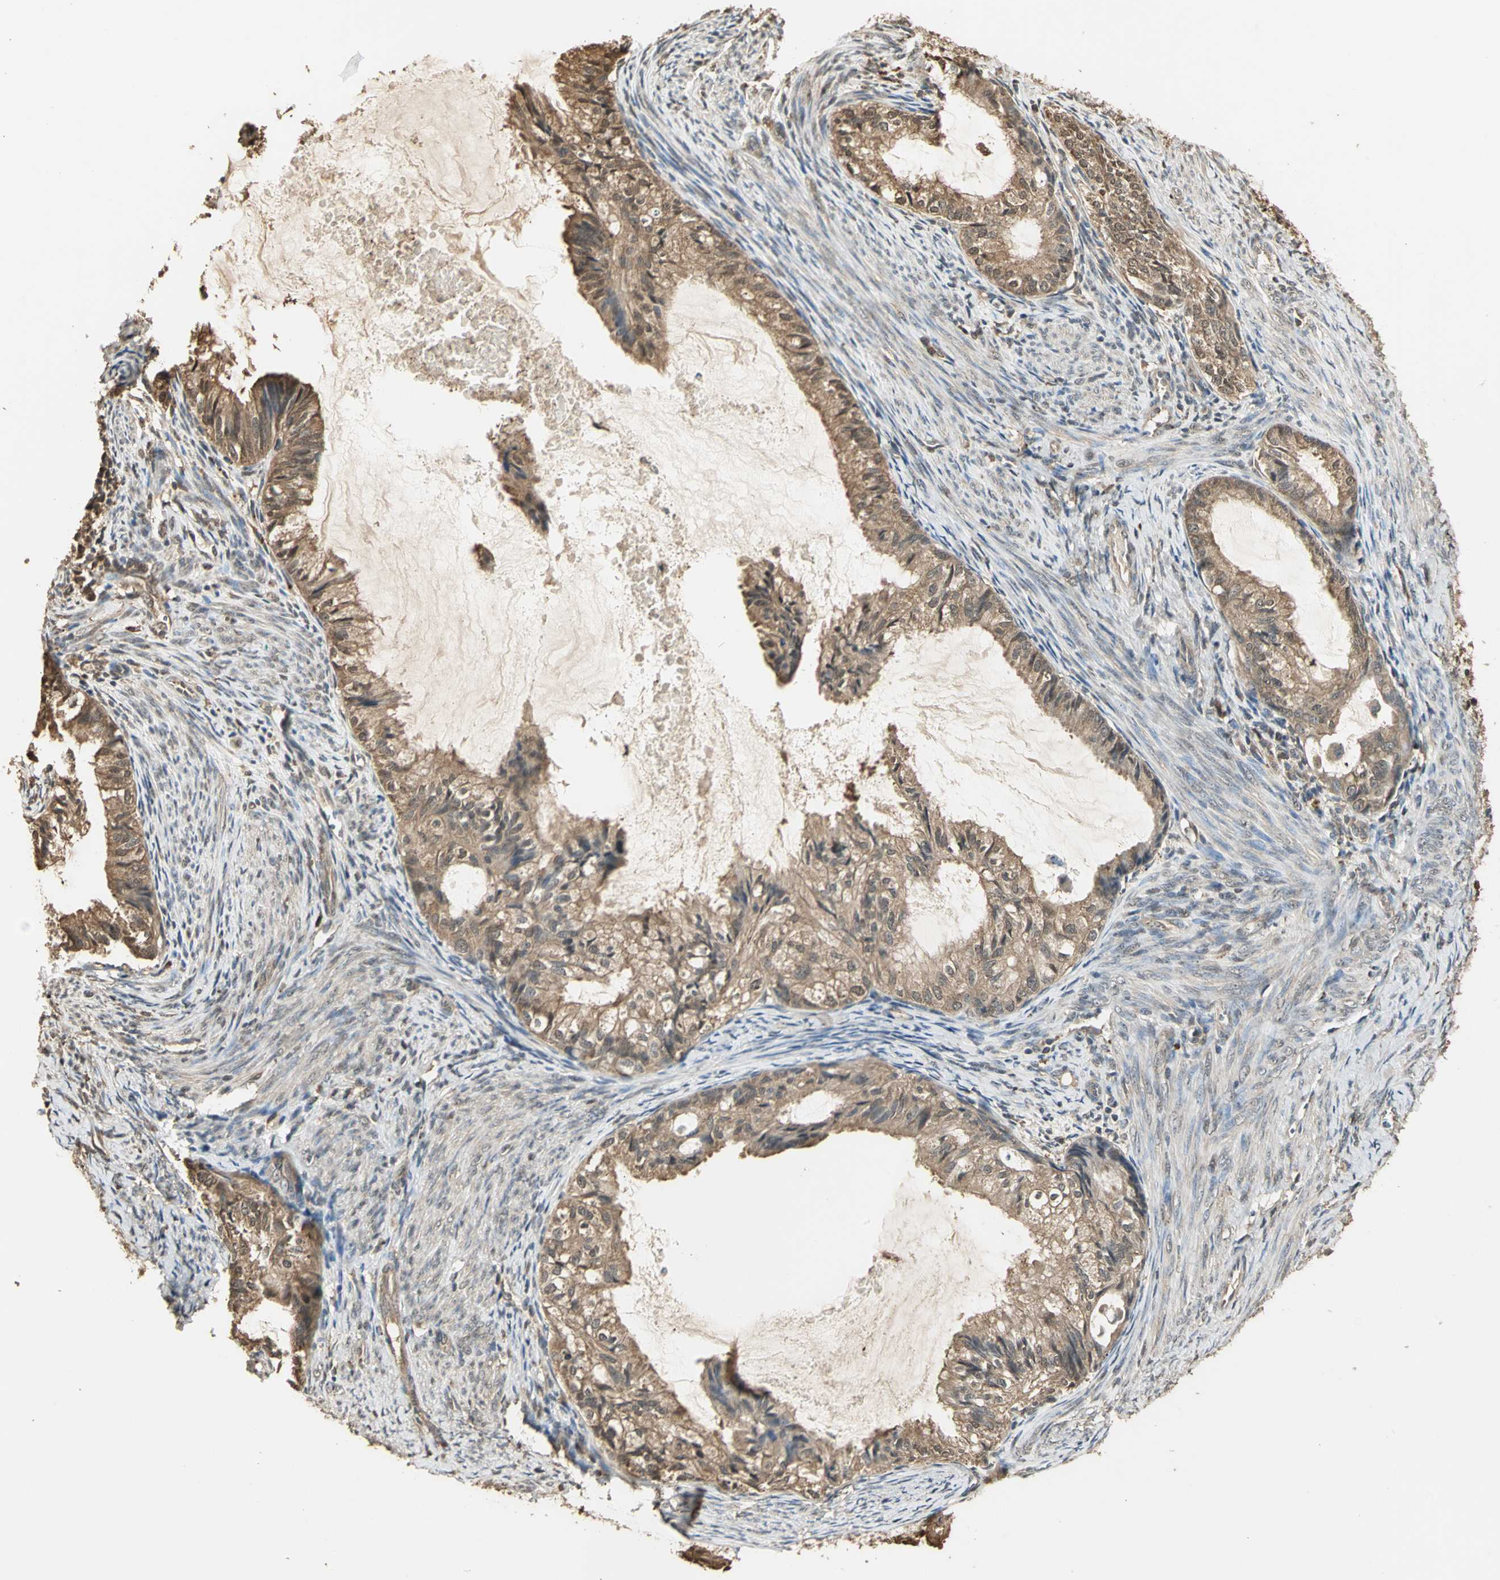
{"staining": {"intensity": "moderate", "quantity": ">75%", "location": "cytoplasmic/membranous"}, "tissue": "cervical cancer", "cell_type": "Tumor cells", "image_type": "cancer", "snomed": [{"axis": "morphology", "description": "Normal tissue, NOS"}, {"axis": "morphology", "description": "Adenocarcinoma, NOS"}, {"axis": "topography", "description": "Cervix"}, {"axis": "topography", "description": "Endometrium"}], "caption": "Approximately >75% of tumor cells in cervical adenocarcinoma demonstrate moderate cytoplasmic/membranous protein staining as visualized by brown immunohistochemical staining.", "gene": "PARK7", "patient": {"sex": "female", "age": 86}}